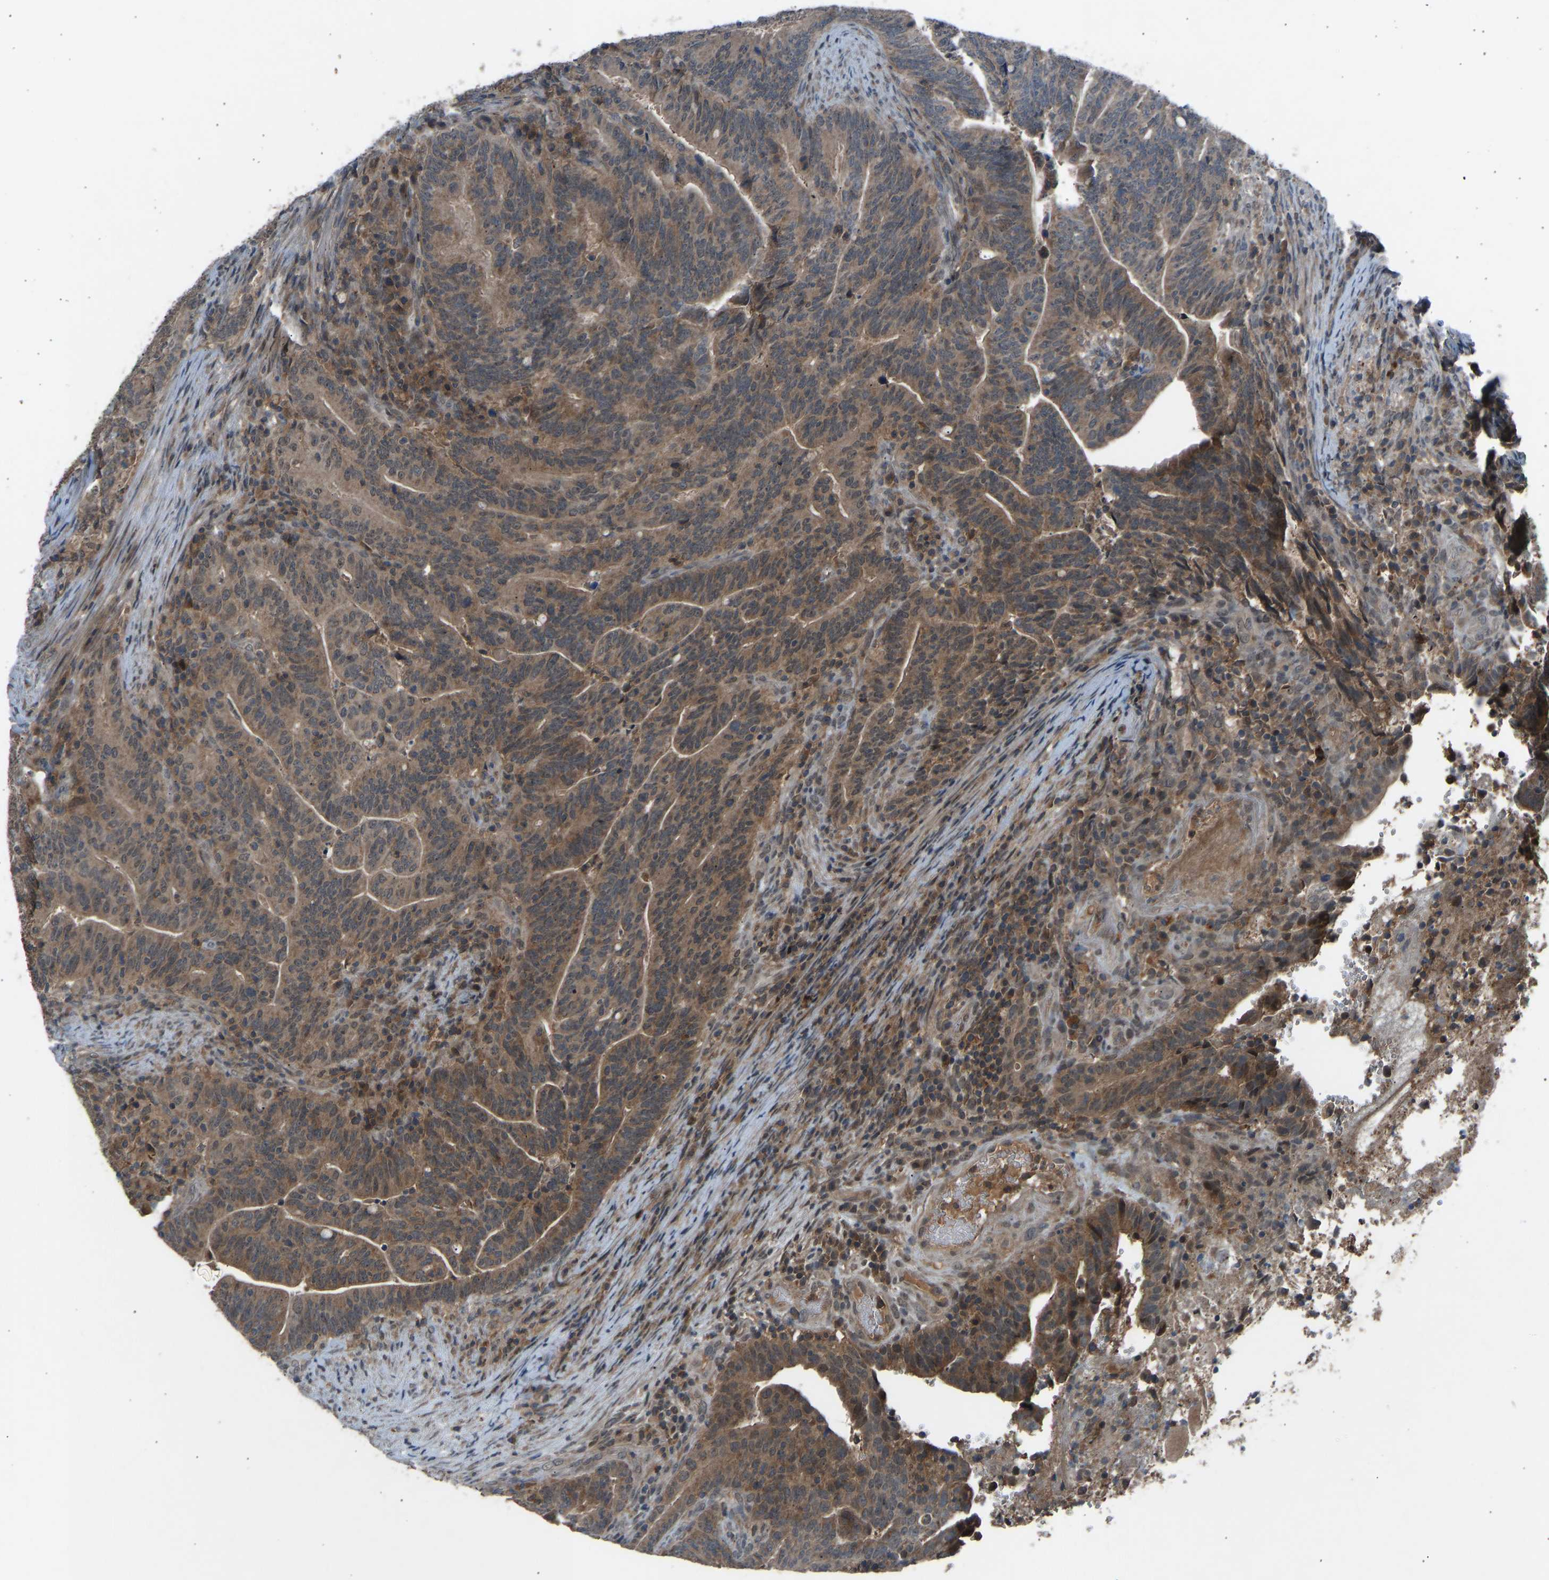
{"staining": {"intensity": "moderate", "quantity": ">75%", "location": "cytoplasmic/membranous"}, "tissue": "colorectal cancer", "cell_type": "Tumor cells", "image_type": "cancer", "snomed": [{"axis": "morphology", "description": "Adenocarcinoma, NOS"}, {"axis": "topography", "description": "Colon"}], "caption": "Brown immunohistochemical staining in colorectal cancer (adenocarcinoma) shows moderate cytoplasmic/membranous positivity in about >75% of tumor cells. (IHC, brightfield microscopy, high magnification).", "gene": "SLC43A1", "patient": {"sex": "female", "age": 66}}